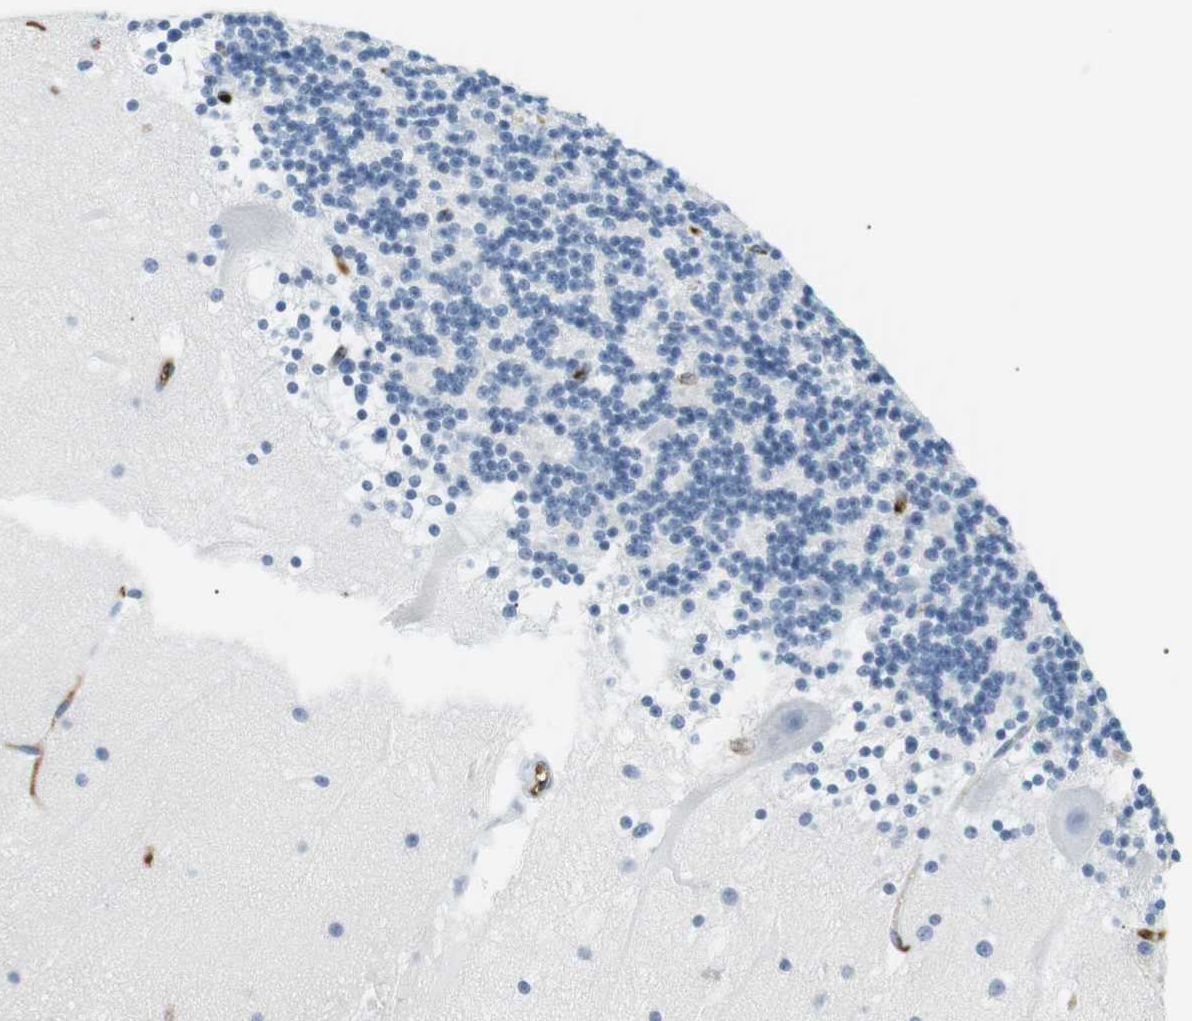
{"staining": {"intensity": "negative", "quantity": "none", "location": "none"}, "tissue": "cerebellum", "cell_type": "Cells in granular layer", "image_type": "normal", "snomed": [{"axis": "morphology", "description": "Normal tissue, NOS"}, {"axis": "topography", "description": "Cerebellum"}], "caption": "An immunohistochemistry micrograph of unremarkable cerebellum is shown. There is no staining in cells in granular layer of cerebellum.", "gene": "APOB", "patient": {"sex": "male", "age": 45}}